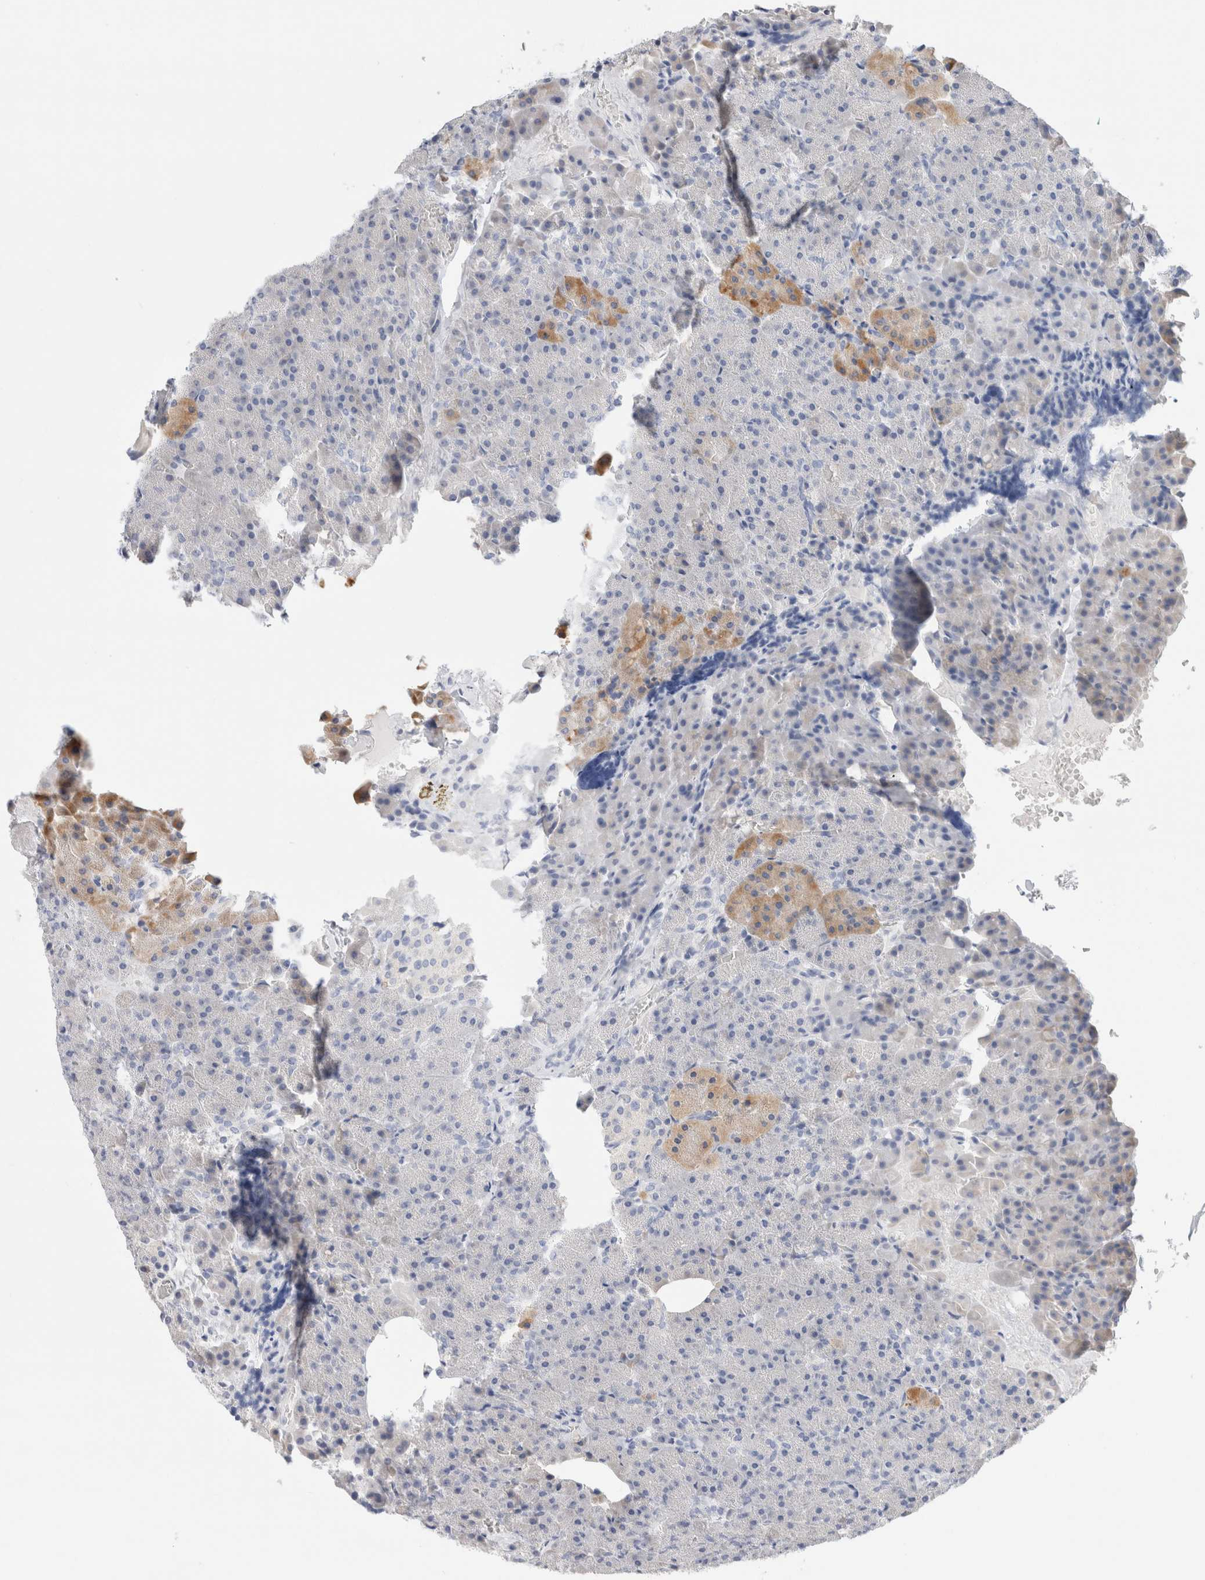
{"staining": {"intensity": "moderate", "quantity": "<25%", "location": "cytoplasmic/membranous"}, "tissue": "pancreas", "cell_type": "Exocrine glandular cells", "image_type": "normal", "snomed": [{"axis": "morphology", "description": "Normal tissue, NOS"}, {"axis": "morphology", "description": "Carcinoid, malignant, NOS"}, {"axis": "topography", "description": "Pancreas"}], "caption": "Immunohistochemistry staining of benign pancreas, which shows low levels of moderate cytoplasmic/membranous expression in approximately <25% of exocrine glandular cells indicating moderate cytoplasmic/membranous protein positivity. The staining was performed using DAB (brown) for protein detection and nuclei were counterstained in hematoxylin (blue).", "gene": "GADD45G", "patient": {"sex": "female", "age": 35}}